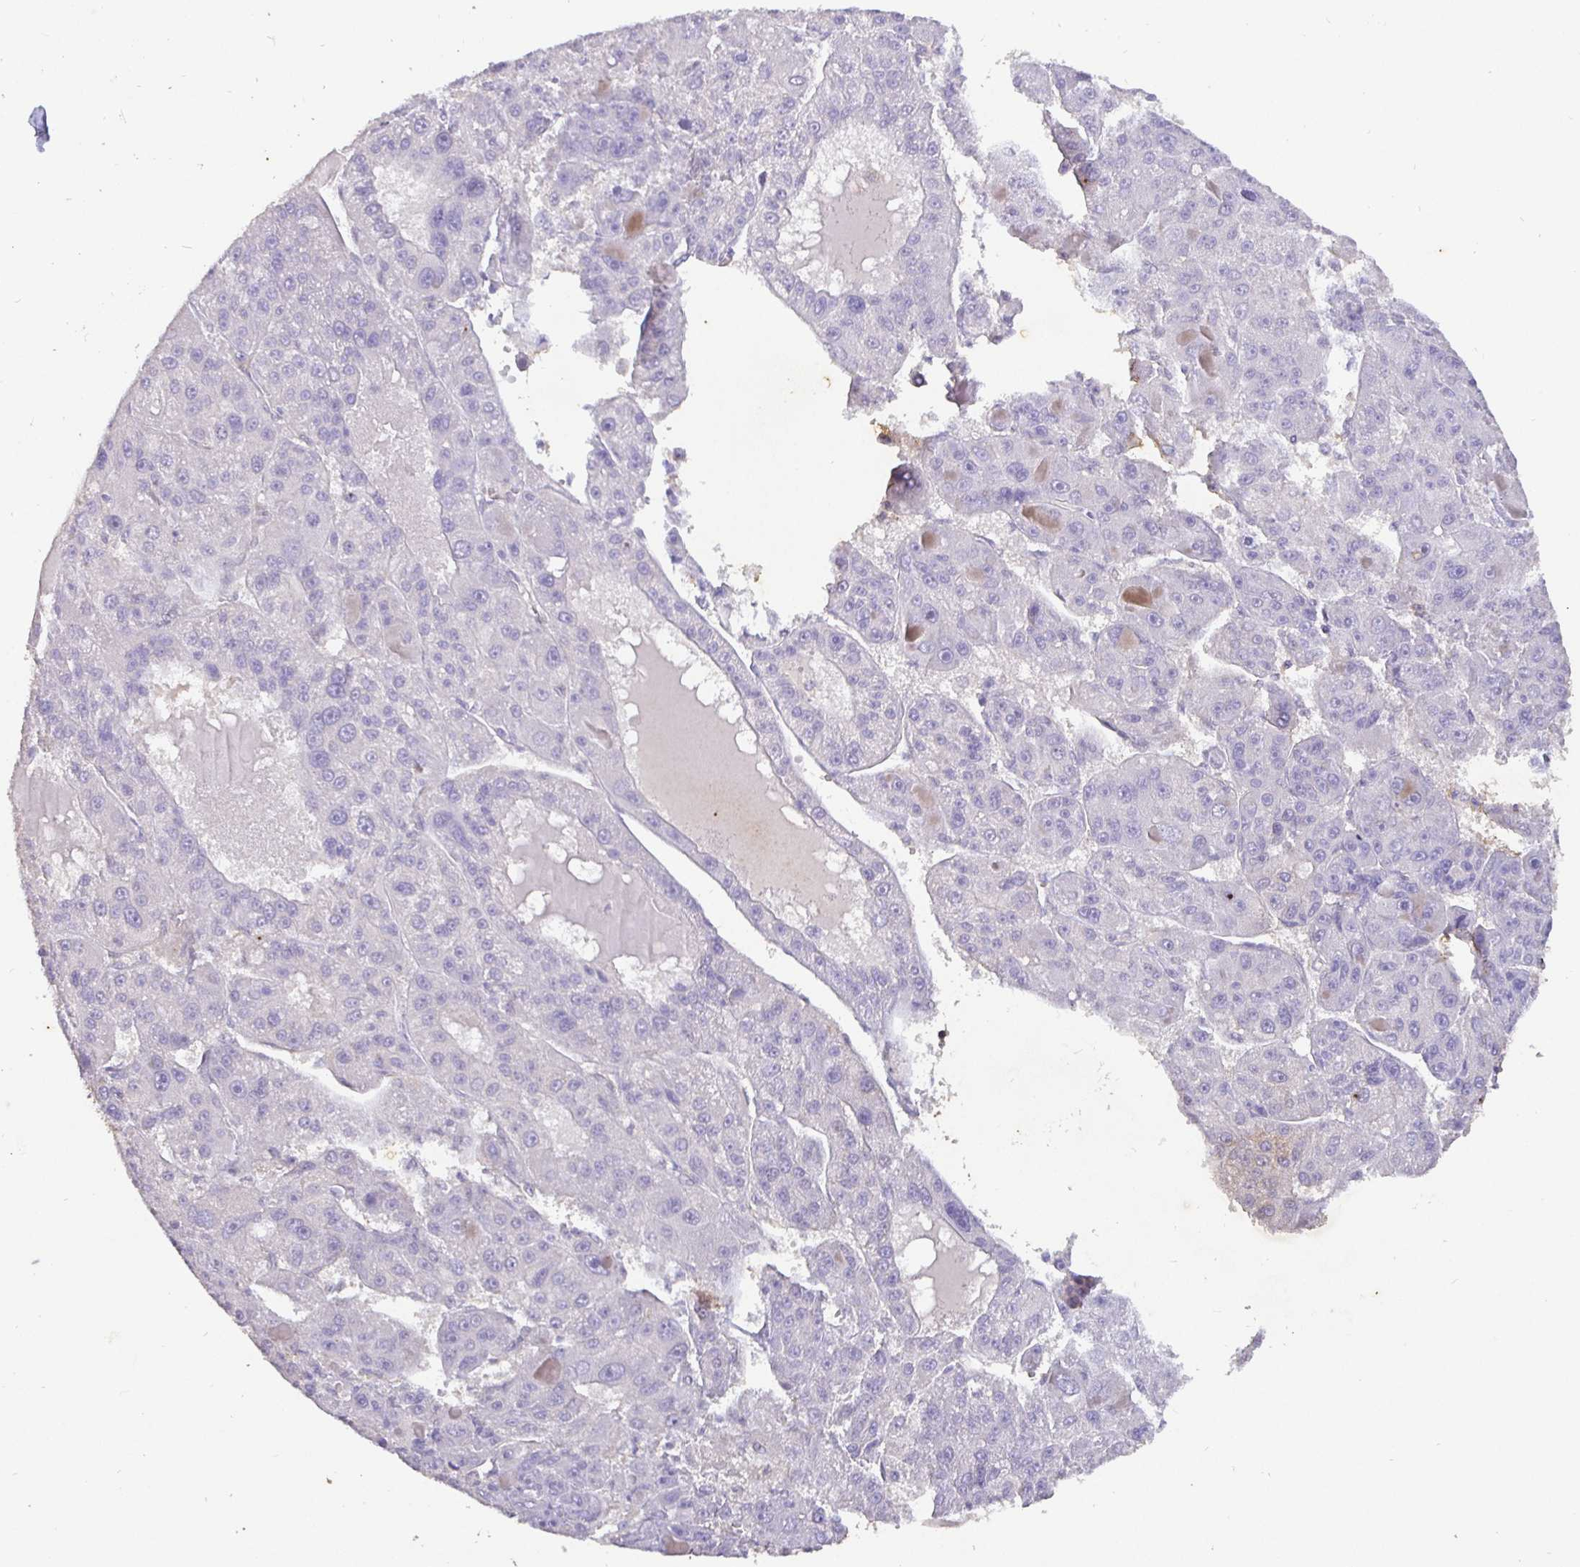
{"staining": {"intensity": "negative", "quantity": "none", "location": "none"}, "tissue": "liver cancer", "cell_type": "Tumor cells", "image_type": "cancer", "snomed": [{"axis": "morphology", "description": "Carcinoma, Hepatocellular, NOS"}, {"axis": "topography", "description": "Liver"}], "caption": "Liver cancer (hepatocellular carcinoma) was stained to show a protein in brown. There is no significant expression in tumor cells.", "gene": "SHISA4", "patient": {"sex": "male", "age": 76}}